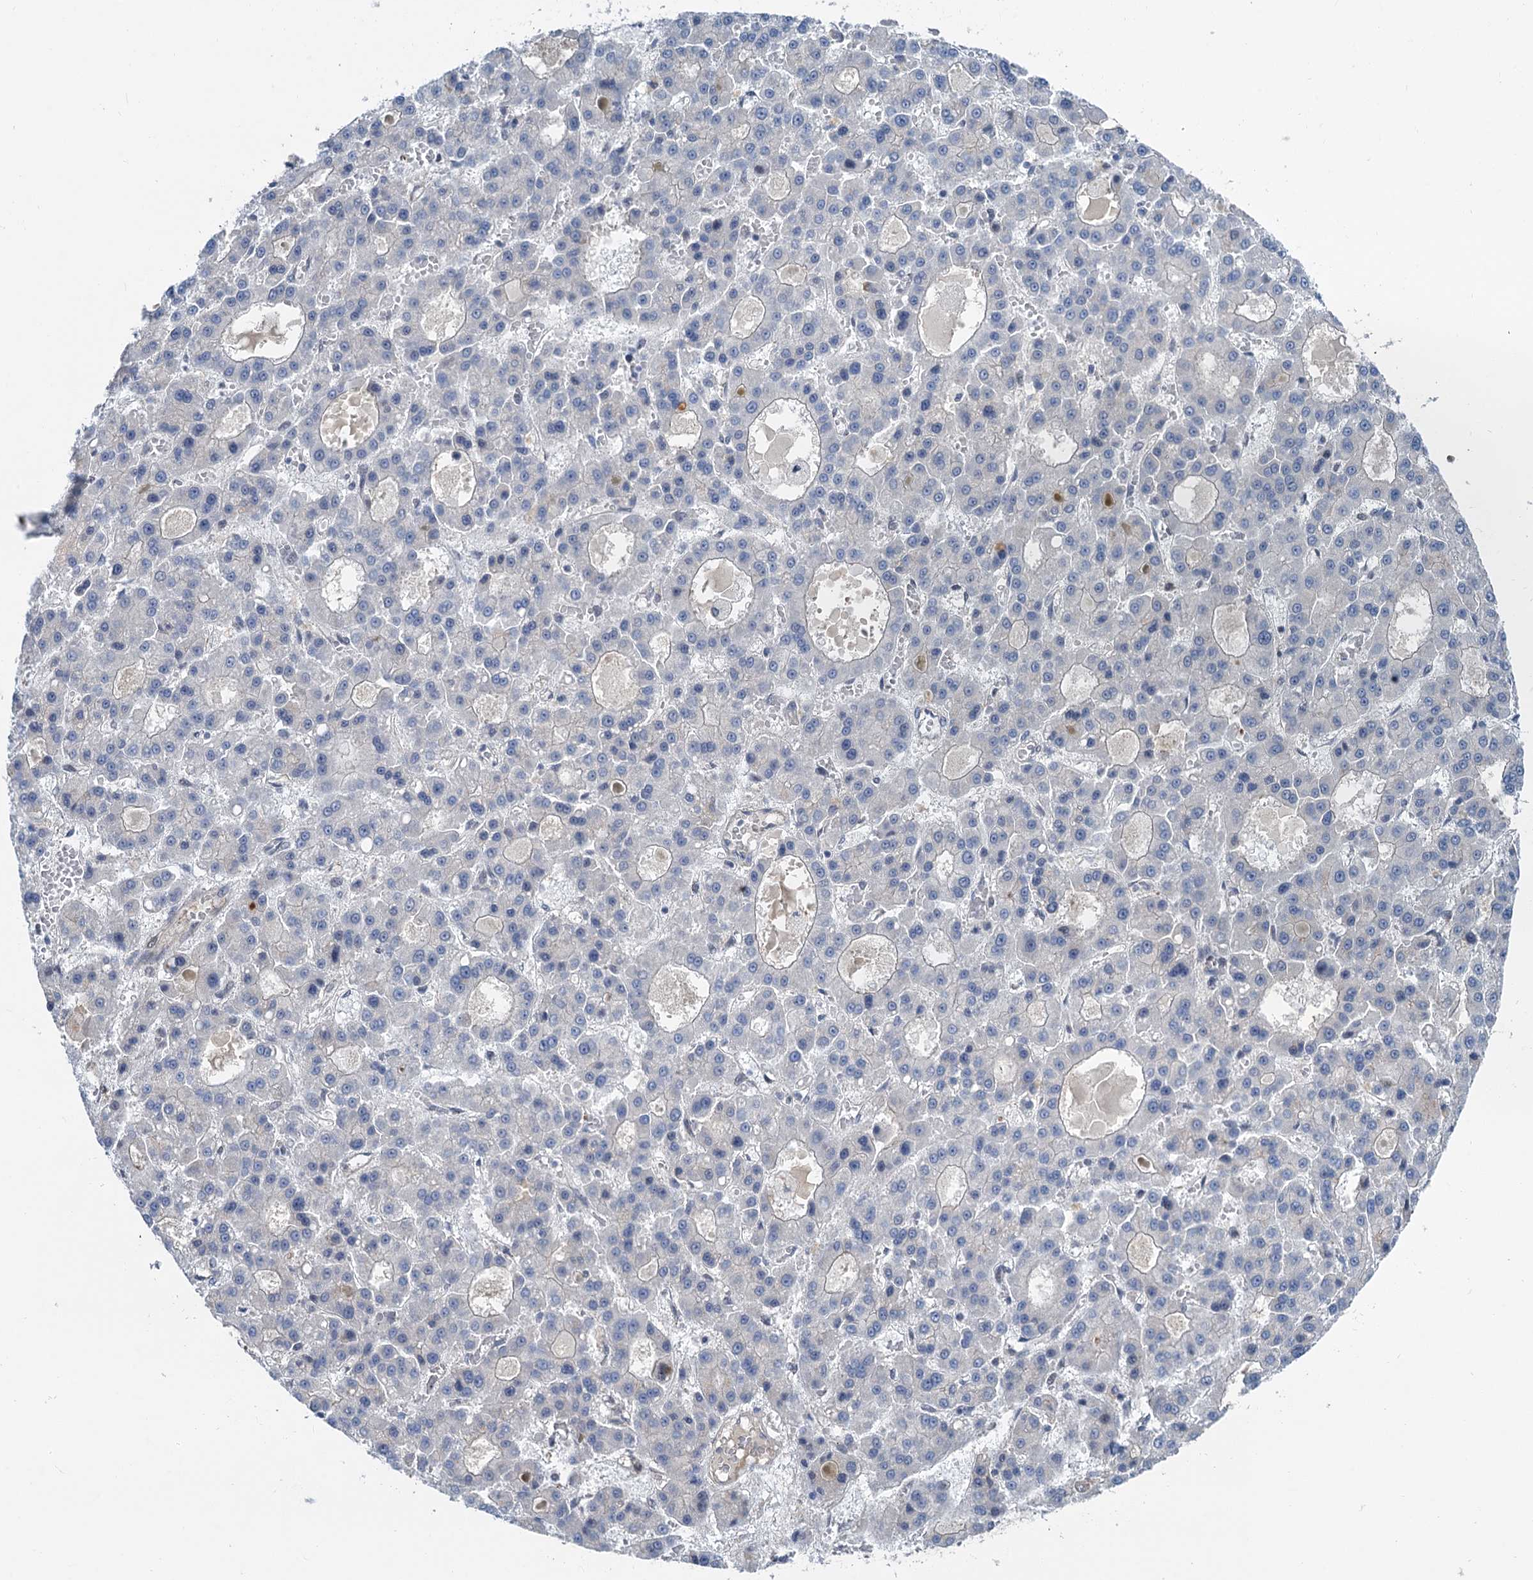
{"staining": {"intensity": "negative", "quantity": "none", "location": "none"}, "tissue": "liver cancer", "cell_type": "Tumor cells", "image_type": "cancer", "snomed": [{"axis": "morphology", "description": "Carcinoma, Hepatocellular, NOS"}, {"axis": "topography", "description": "Liver"}], "caption": "Immunohistochemistry (IHC) micrograph of neoplastic tissue: liver cancer (hepatocellular carcinoma) stained with DAB (3,3'-diaminobenzidine) shows no significant protein positivity in tumor cells.", "gene": "CFDP1", "patient": {"sex": "male", "age": 70}}